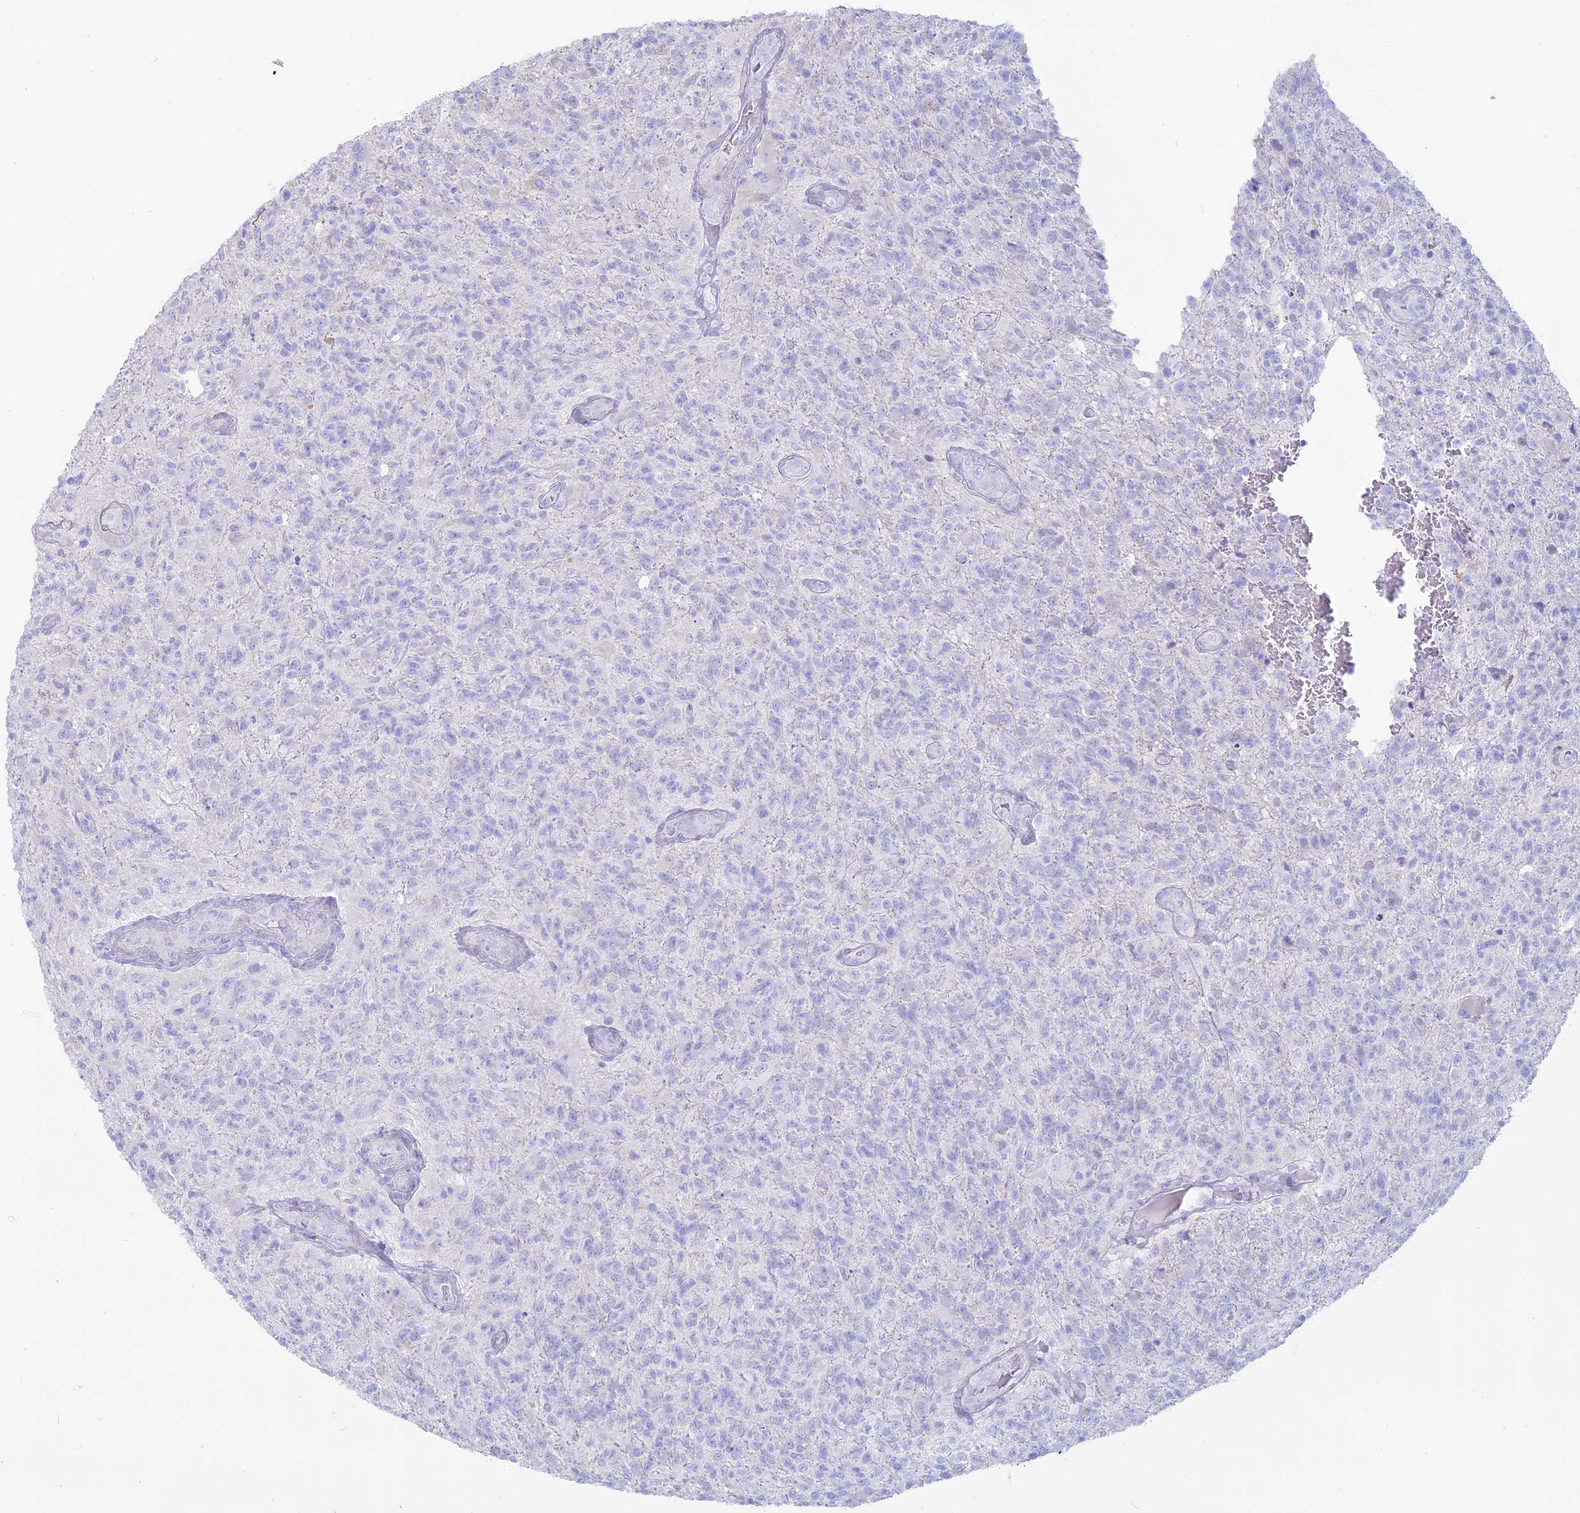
{"staining": {"intensity": "negative", "quantity": "none", "location": "none"}, "tissue": "glioma", "cell_type": "Tumor cells", "image_type": "cancer", "snomed": [{"axis": "morphology", "description": "Glioma, malignant, High grade"}, {"axis": "topography", "description": "Brain"}], "caption": "Tumor cells show no significant protein expression in malignant high-grade glioma. (Stains: DAB (3,3'-diaminobenzidine) immunohistochemistry (IHC) with hematoxylin counter stain, Microscopy: brightfield microscopy at high magnification).", "gene": "OR2AE1", "patient": {"sex": "male", "age": 56}}